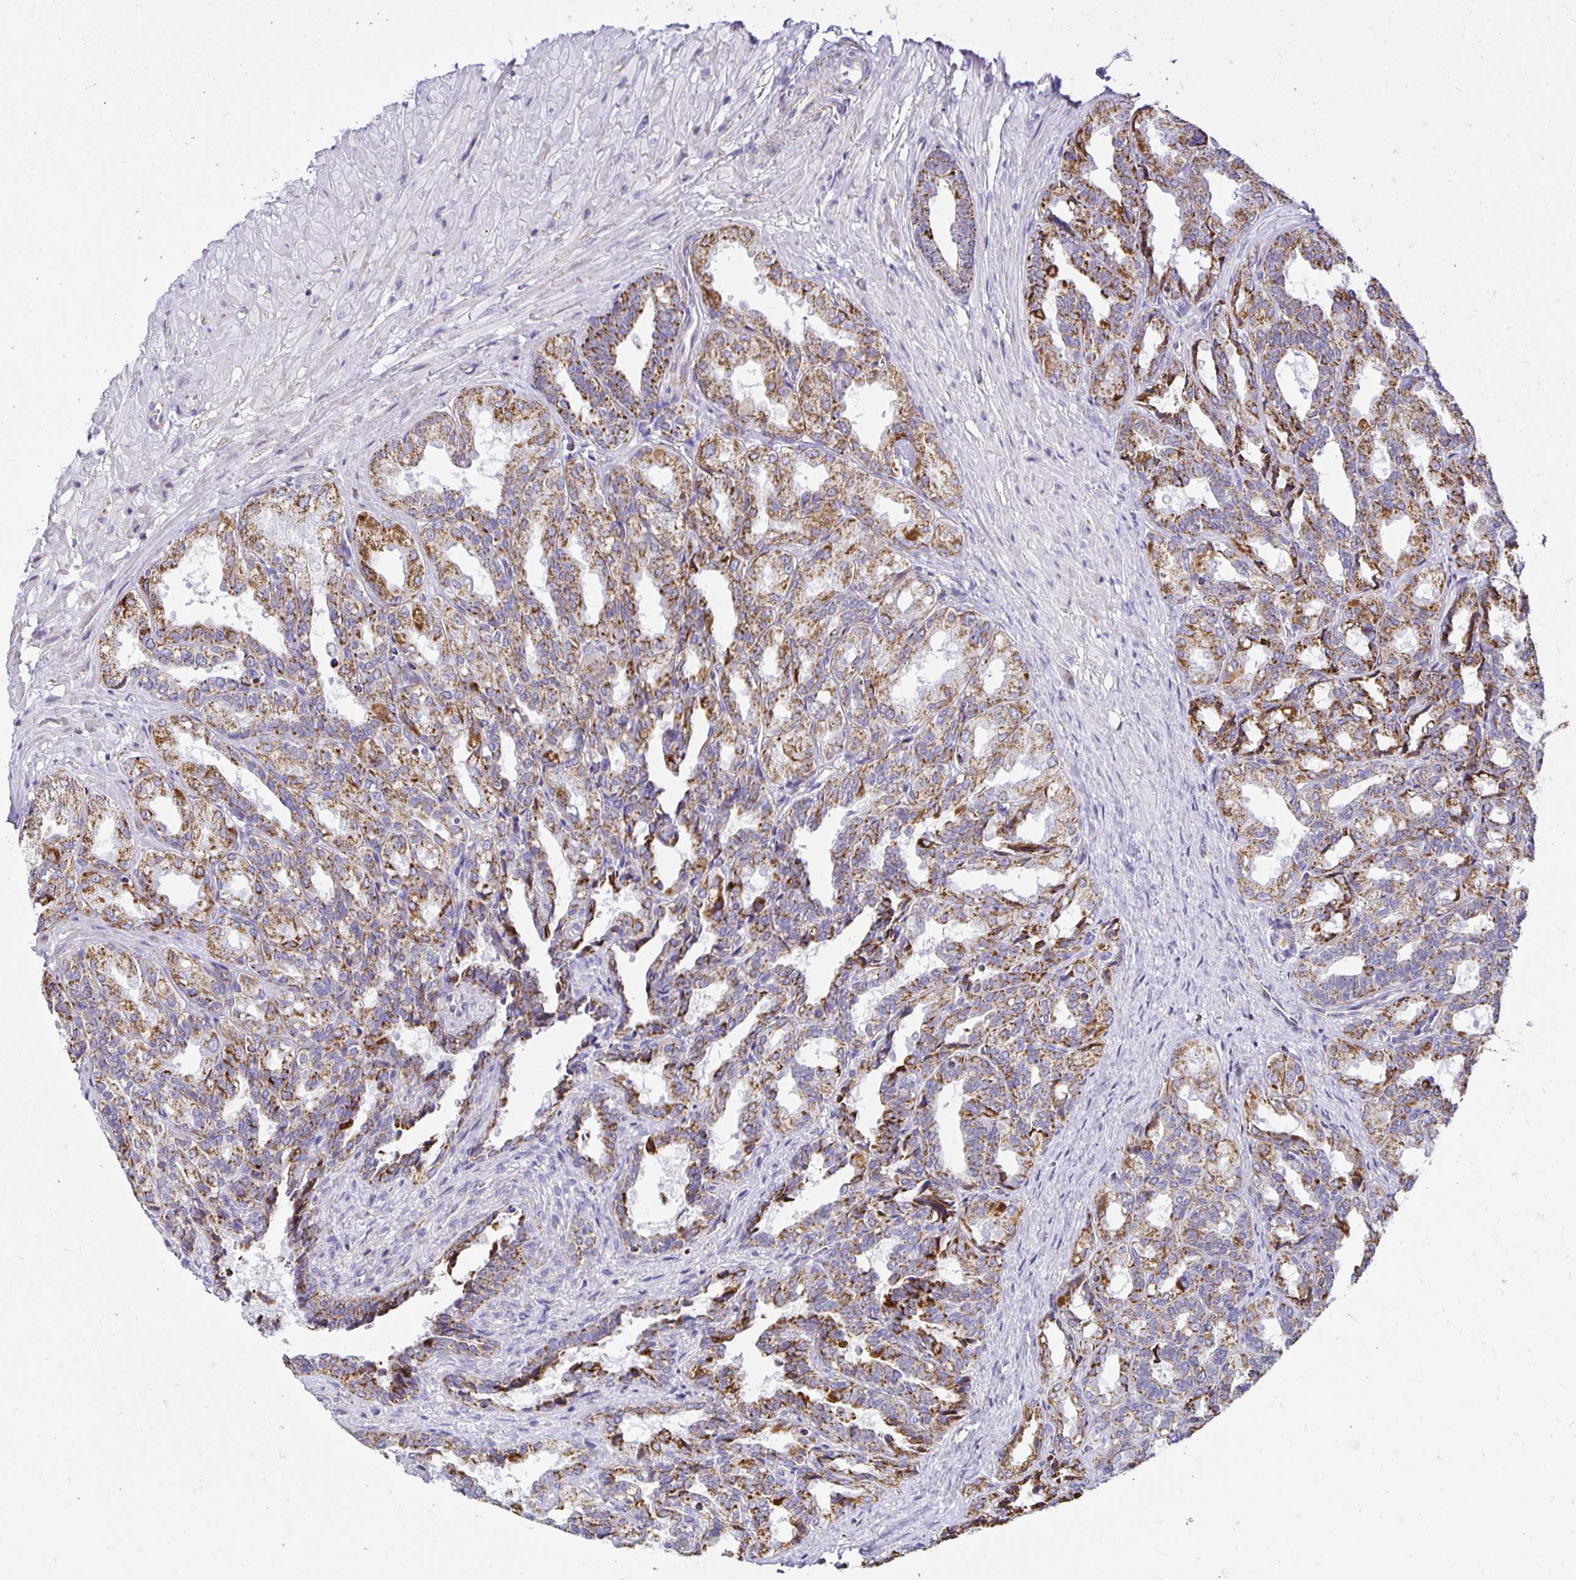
{"staining": {"intensity": "moderate", "quantity": ">75%", "location": "cytoplasmic/membranous"}, "tissue": "seminal vesicle", "cell_type": "Glandular cells", "image_type": "normal", "snomed": [{"axis": "morphology", "description": "Normal tissue, NOS"}, {"axis": "topography", "description": "Seminal veicle"}], "caption": "Moderate cytoplasmic/membranous staining is identified in approximately >75% of glandular cells in benign seminal vesicle. The protein is stained brown, and the nuclei are stained in blue (DAB (3,3'-diaminobenzidine) IHC with brightfield microscopy, high magnification).", "gene": "PLAAT2", "patient": {"sex": "male", "age": 68}}